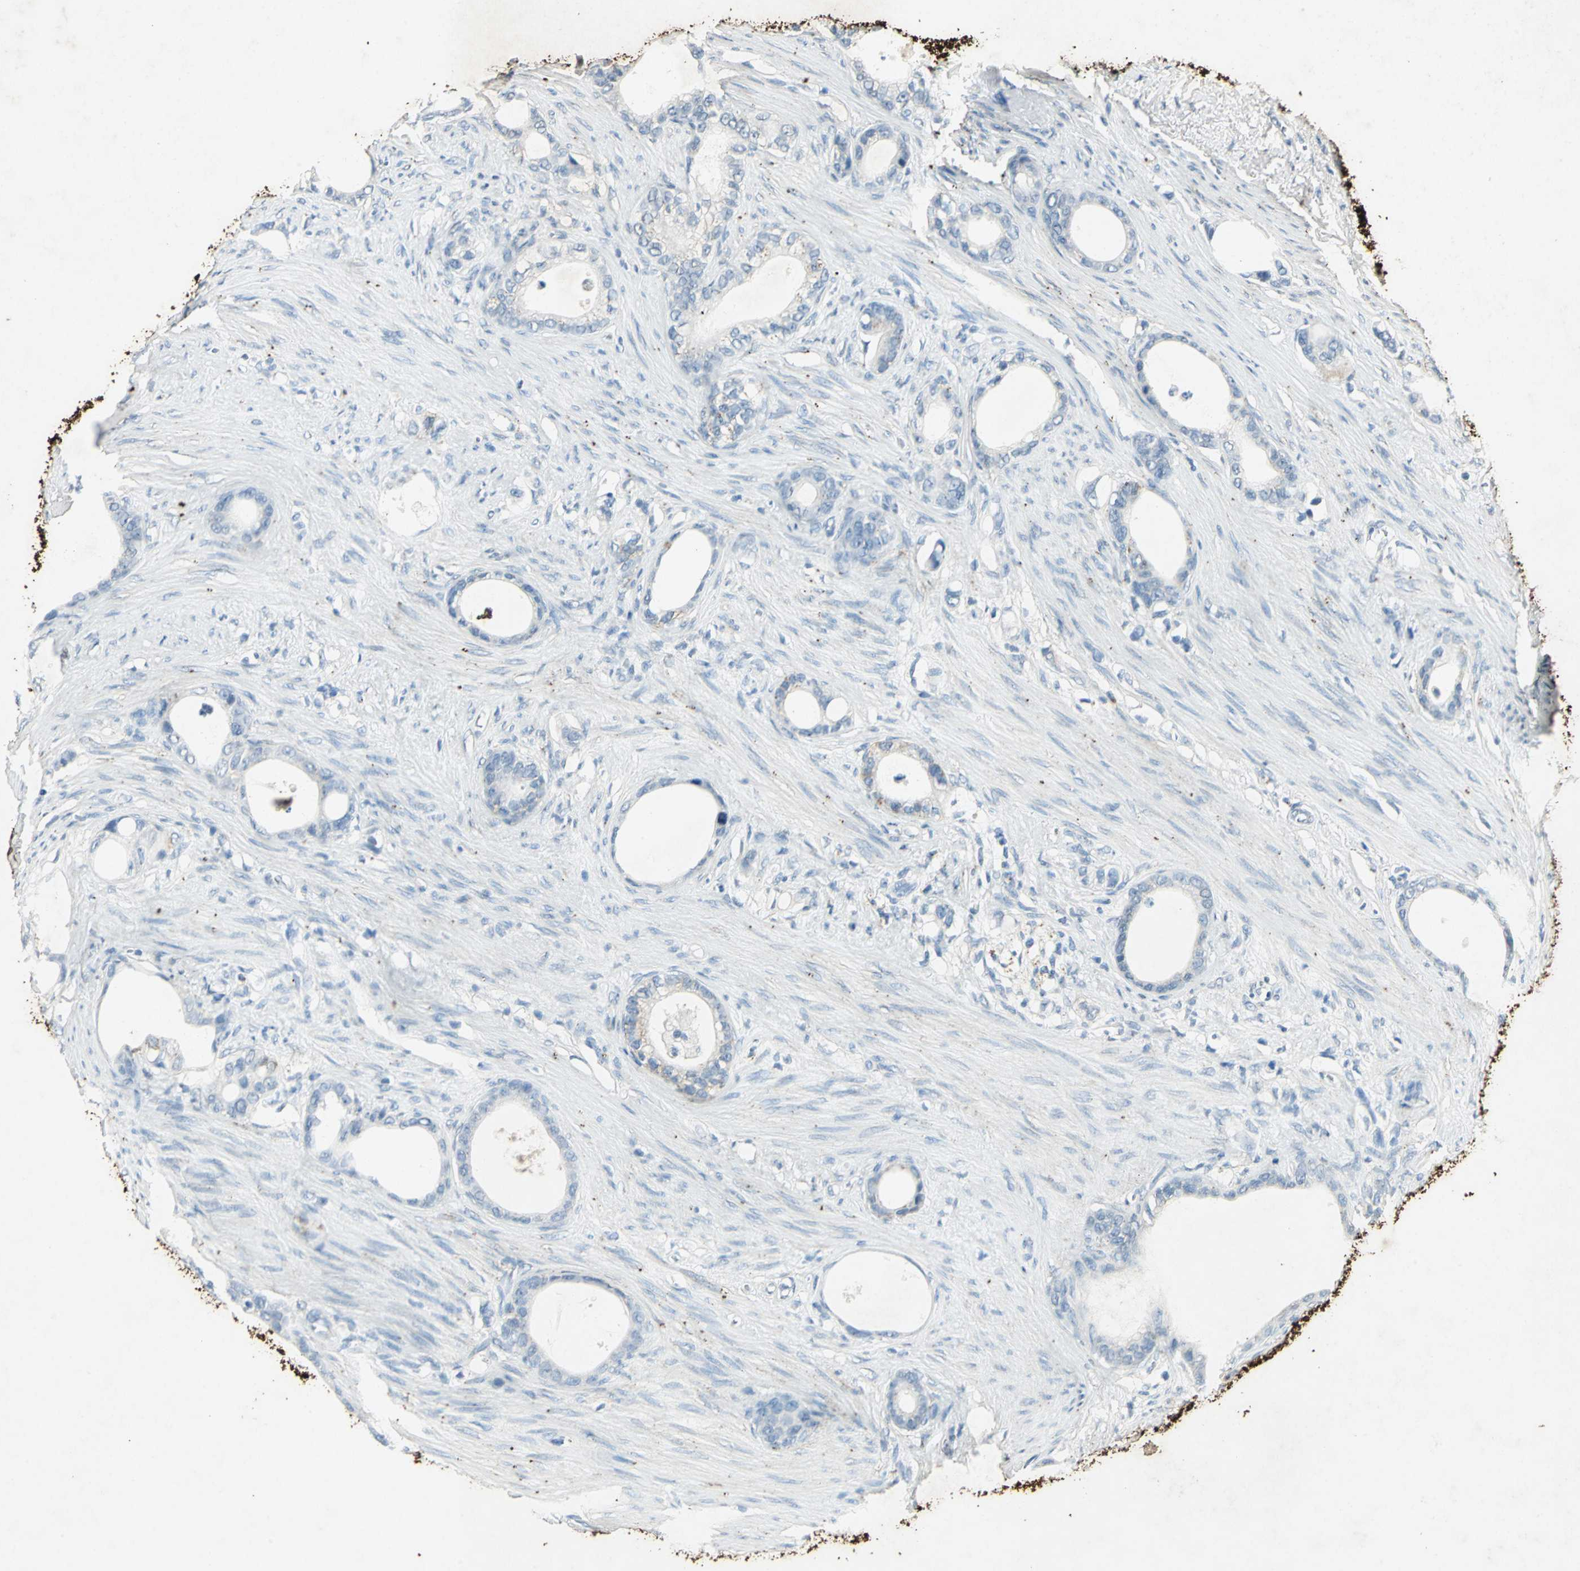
{"staining": {"intensity": "negative", "quantity": "none", "location": "none"}, "tissue": "stomach cancer", "cell_type": "Tumor cells", "image_type": "cancer", "snomed": [{"axis": "morphology", "description": "Adenocarcinoma, NOS"}, {"axis": "topography", "description": "Stomach"}], "caption": "Immunohistochemistry (IHC) image of neoplastic tissue: human adenocarcinoma (stomach) stained with DAB (3,3'-diaminobenzidine) displays no significant protein staining in tumor cells.", "gene": "CAMK2B", "patient": {"sex": "female", "age": 75}}